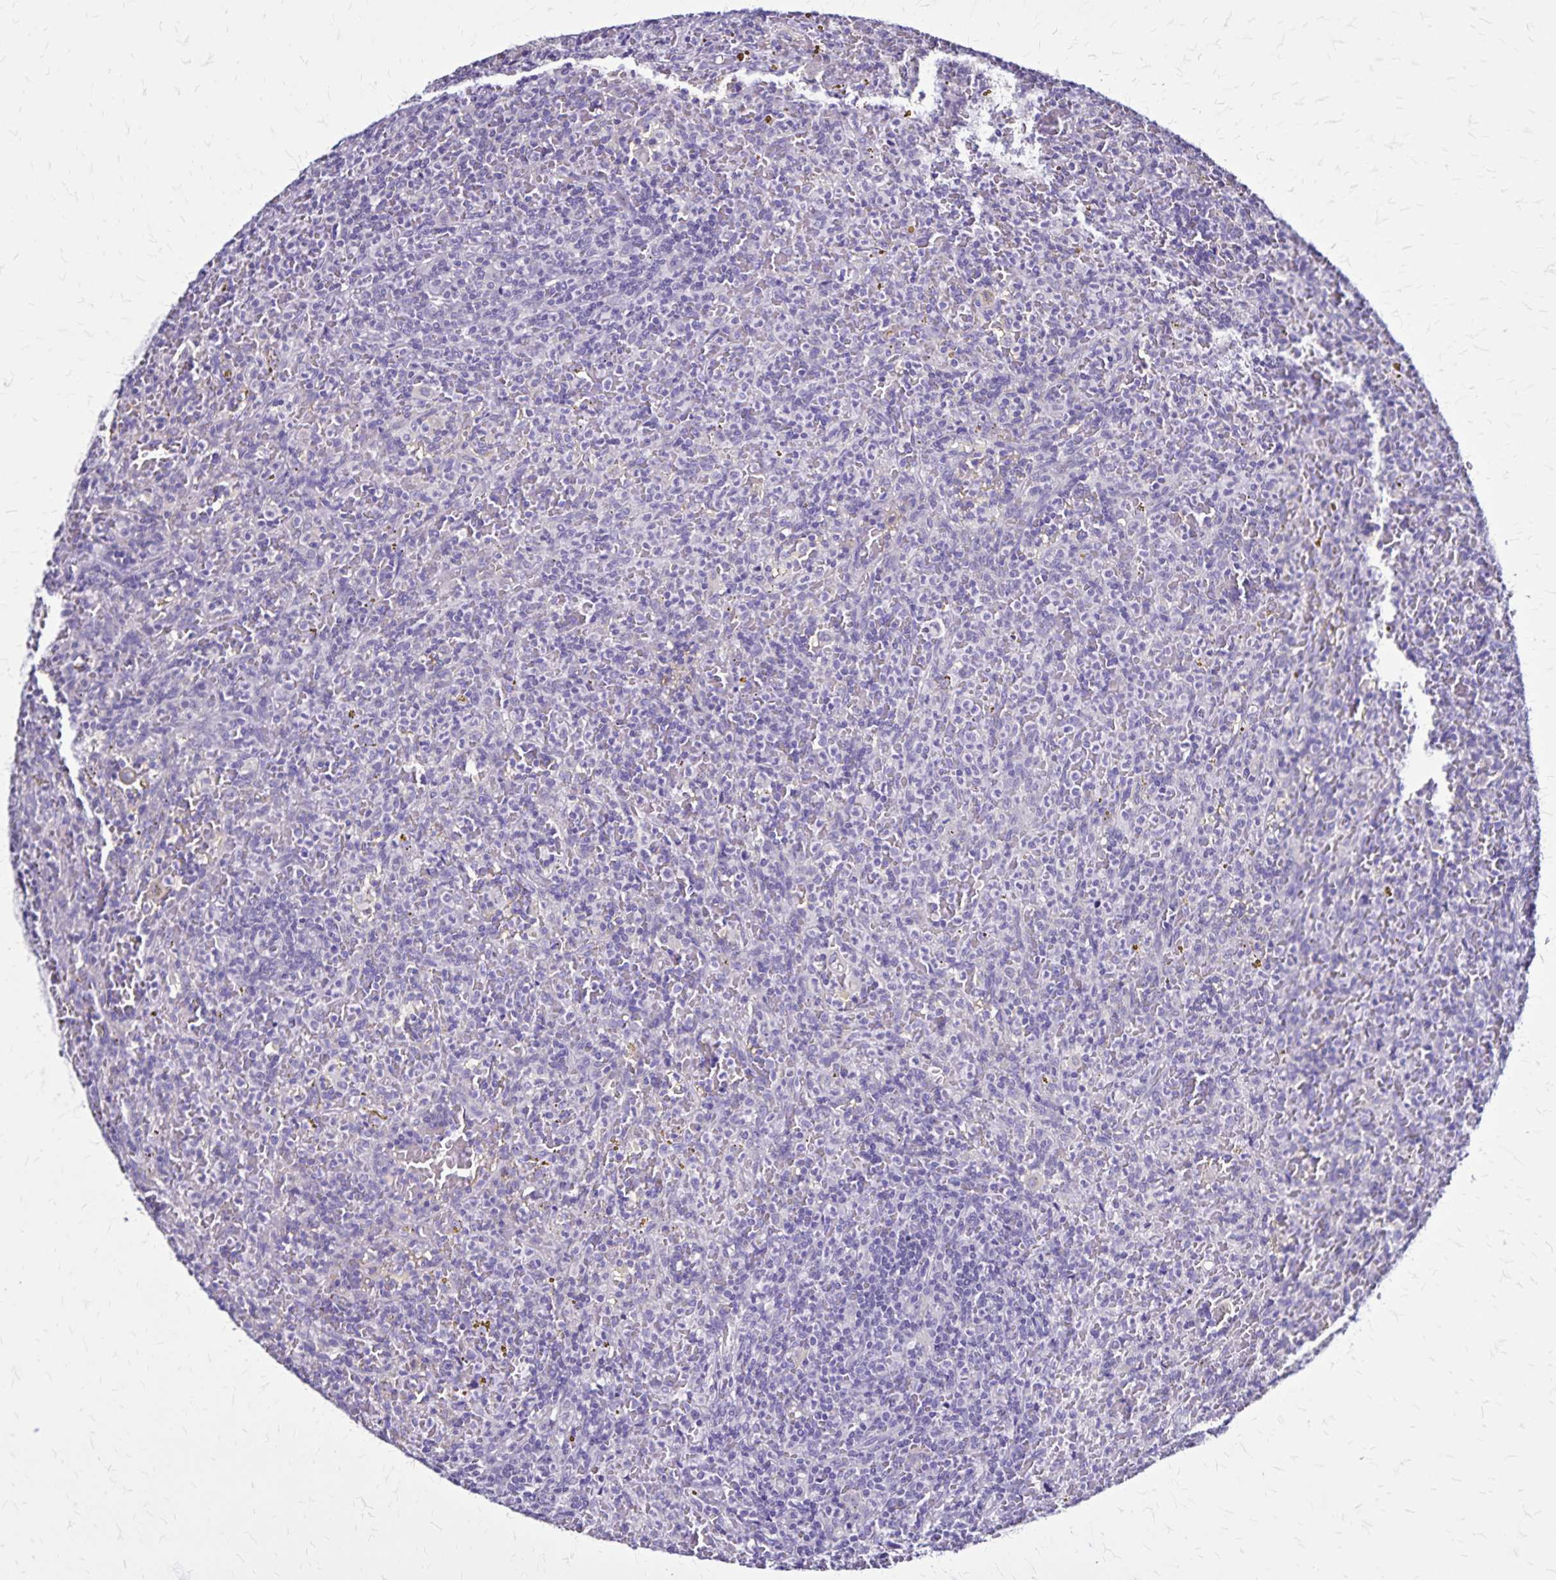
{"staining": {"intensity": "negative", "quantity": "none", "location": "none"}, "tissue": "lymphoma", "cell_type": "Tumor cells", "image_type": "cancer", "snomed": [{"axis": "morphology", "description": "Malignant lymphoma, non-Hodgkin's type, Low grade"}, {"axis": "topography", "description": "Spleen"}], "caption": "This is an immunohistochemistry histopathology image of human lymphoma. There is no expression in tumor cells.", "gene": "PLXNA4", "patient": {"sex": "female", "age": 70}}